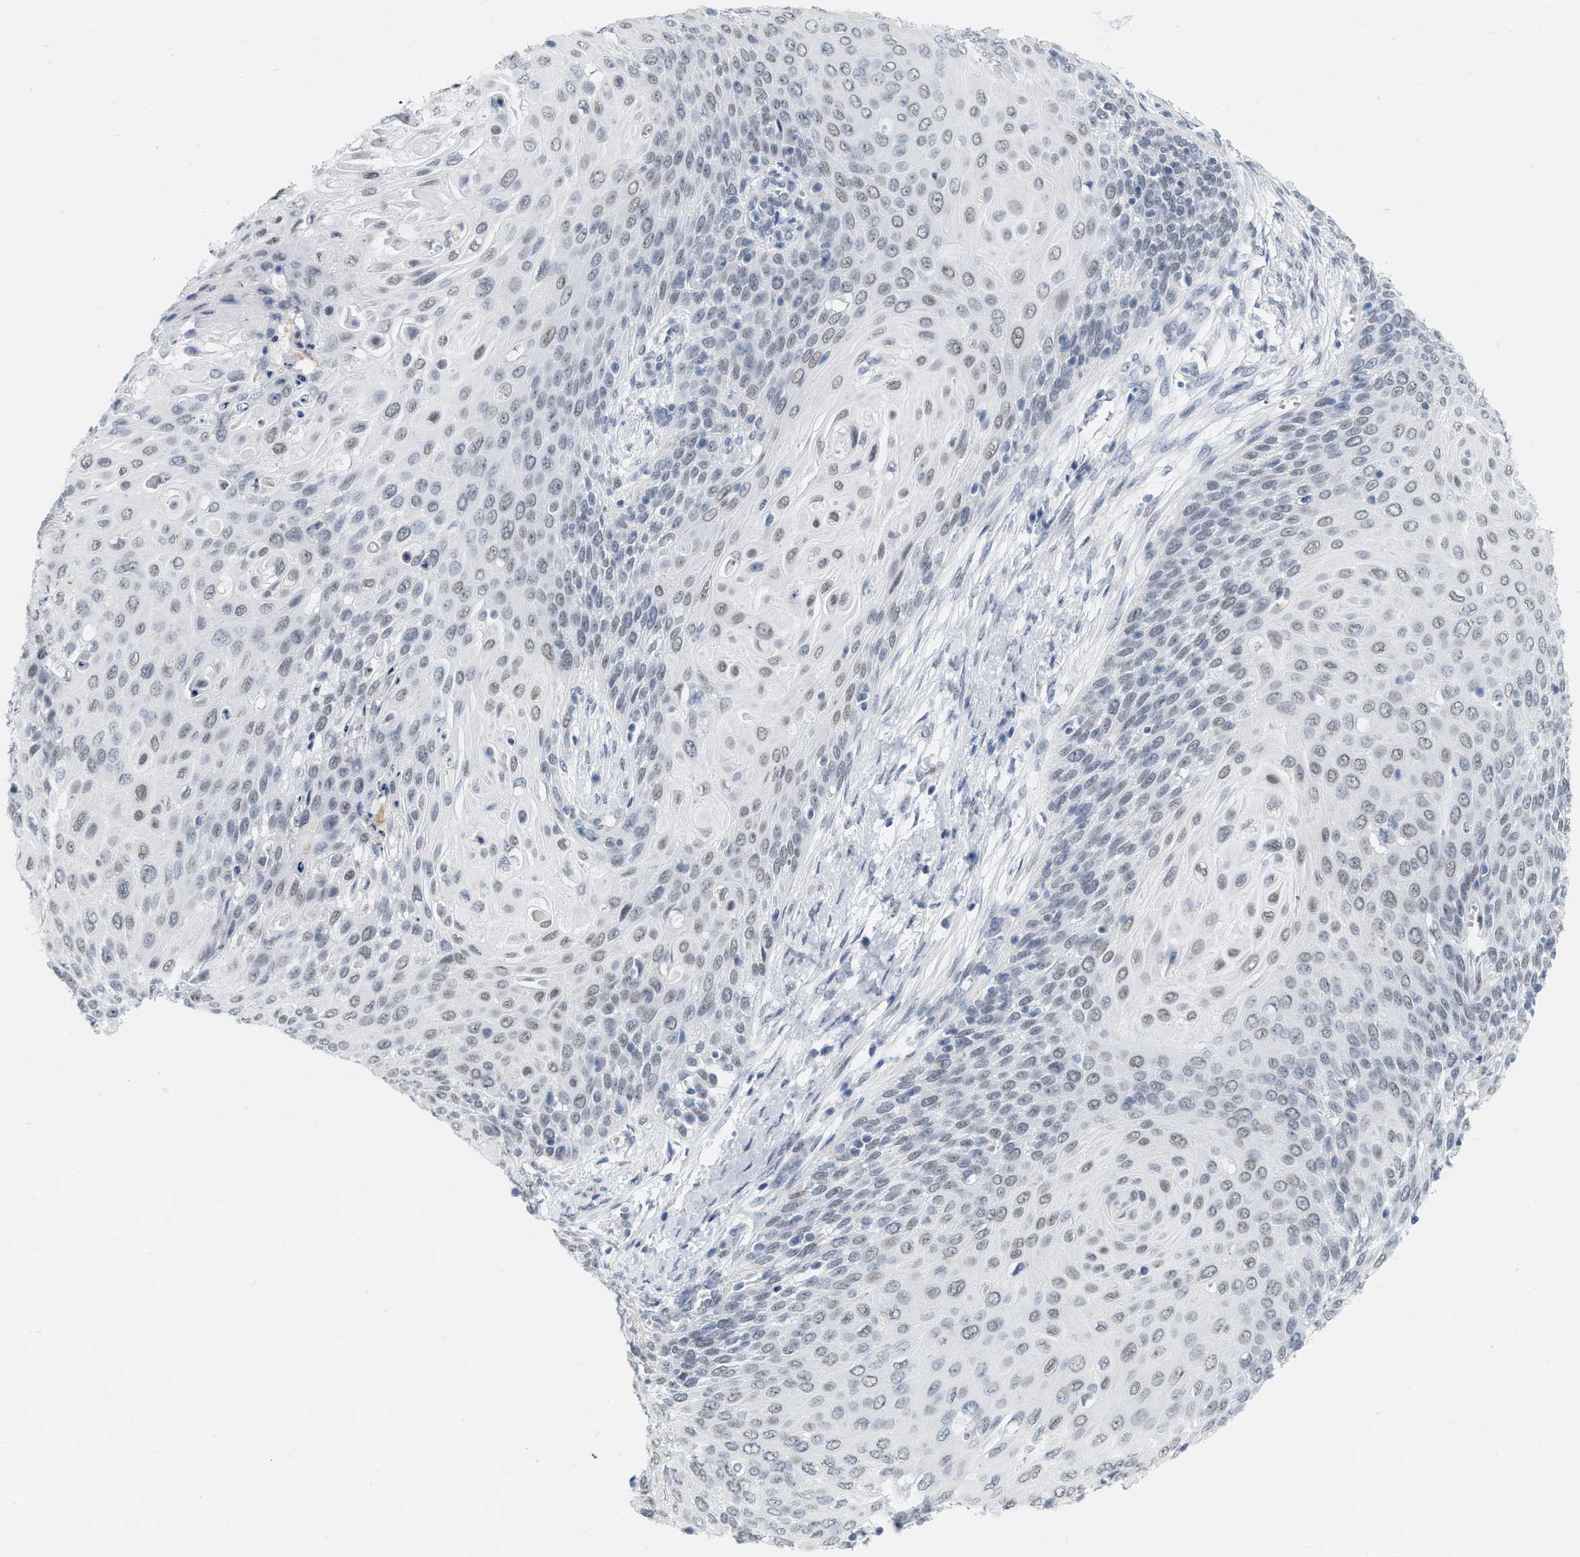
{"staining": {"intensity": "weak", "quantity": "25%-75%", "location": "nuclear"}, "tissue": "cervical cancer", "cell_type": "Tumor cells", "image_type": "cancer", "snomed": [{"axis": "morphology", "description": "Squamous cell carcinoma, NOS"}, {"axis": "topography", "description": "Cervix"}], "caption": "The immunohistochemical stain highlights weak nuclear expression in tumor cells of cervical squamous cell carcinoma tissue. Using DAB (3,3'-diaminobenzidine) (brown) and hematoxylin (blue) stains, captured at high magnification using brightfield microscopy.", "gene": "XIRP1", "patient": {"sex": "female", "age": 39}}